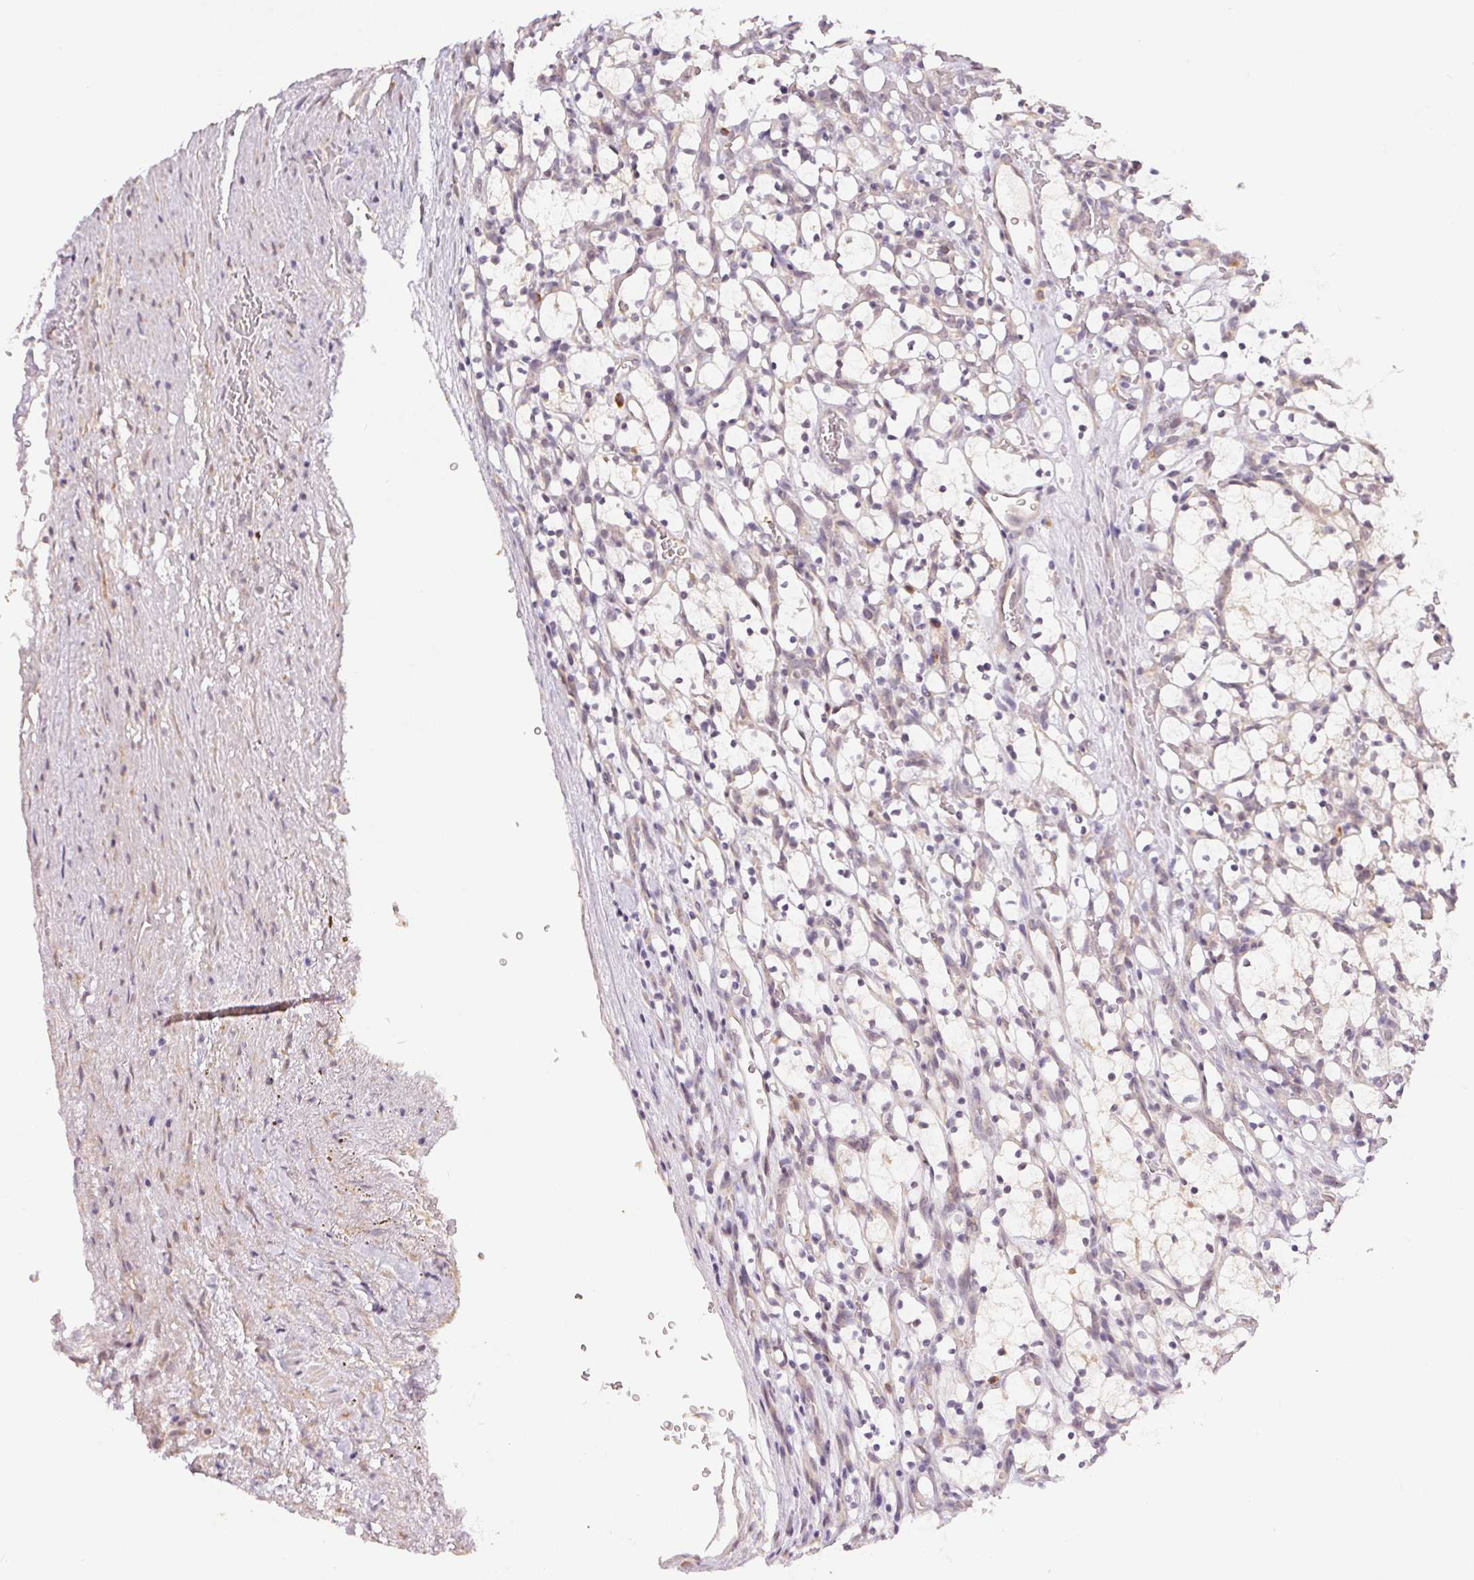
{"staining": {"intensity": "negative", "quantity": "none", "location": "none"}, "tissue": "renal cancer", "cell_type": "Tumor cells", "image_type": "cancer", "snomed": [{"axis": "morphology", "description": "Adenocarcinoma, NOS"}, {"axis": "topography", "description": "Kidney"}], "caption": "Tumor cells are negative for protein expression in human renal cancer (adenocarcinoma).", "gene": "TTC23L", "patient": {"sex": "female", "age": 69}}